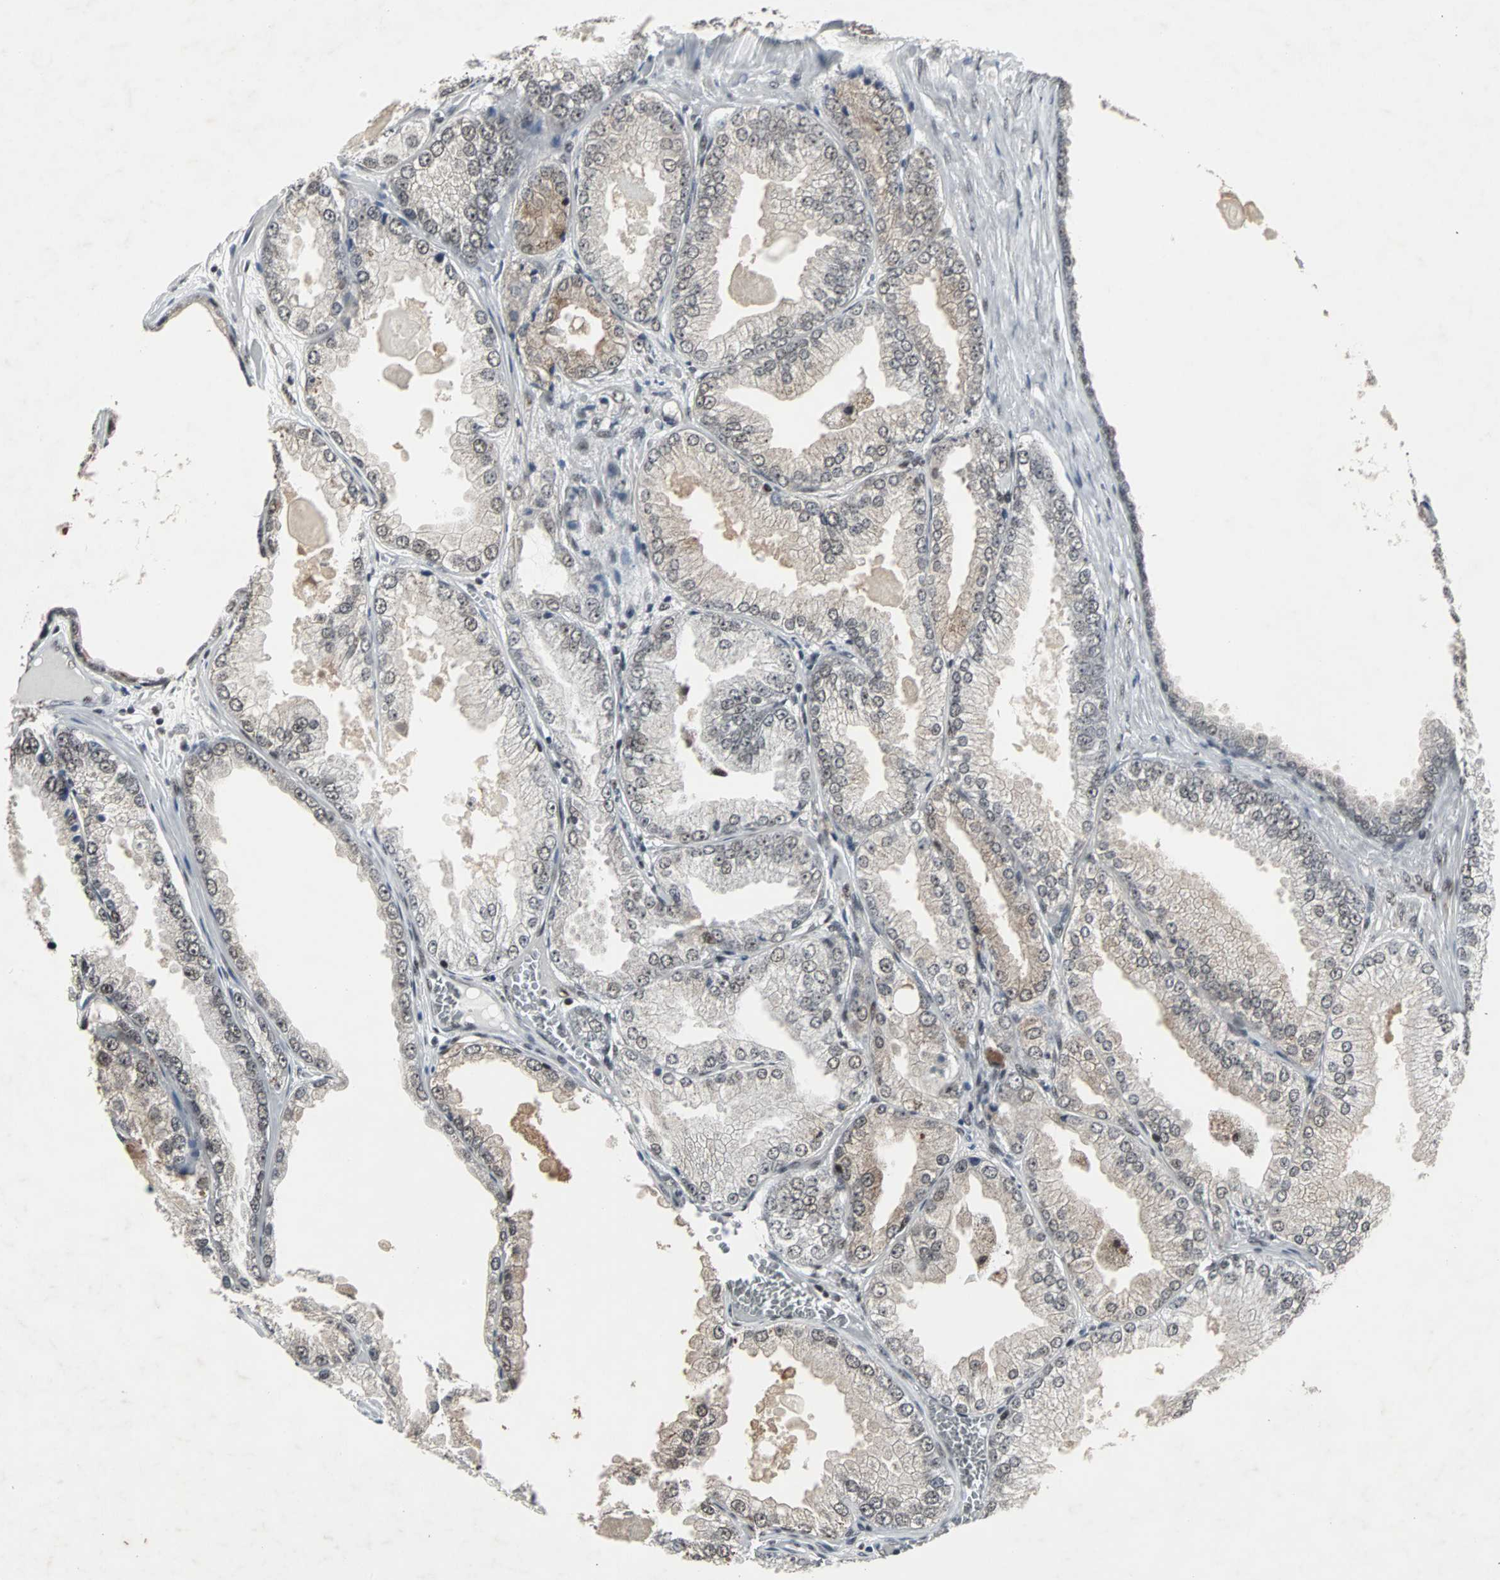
{"staining": {"intensity": "negative", "quantity": "none", "location": "none"}, "tissue": "prostate cancer", "cell_type": "Tumor cells", "image_type": "cancer", "snomed": [{"axis": "morphology", "description": "Adenocarcinoma, High grade"}, {"axis": "topography", "description": "Prostate"}], "caption": "A histopathology image of human high-grade adenocarcinoma (prostate) is negative for staining in tumor cells. The staining was performed using DAB to visualize the protein expression in brown, while the nuclei were stained in blue with hematoxylin (Magnification: 20x).", "gene": "PNKP", "patient": {"sex": "male", "age": 61}}